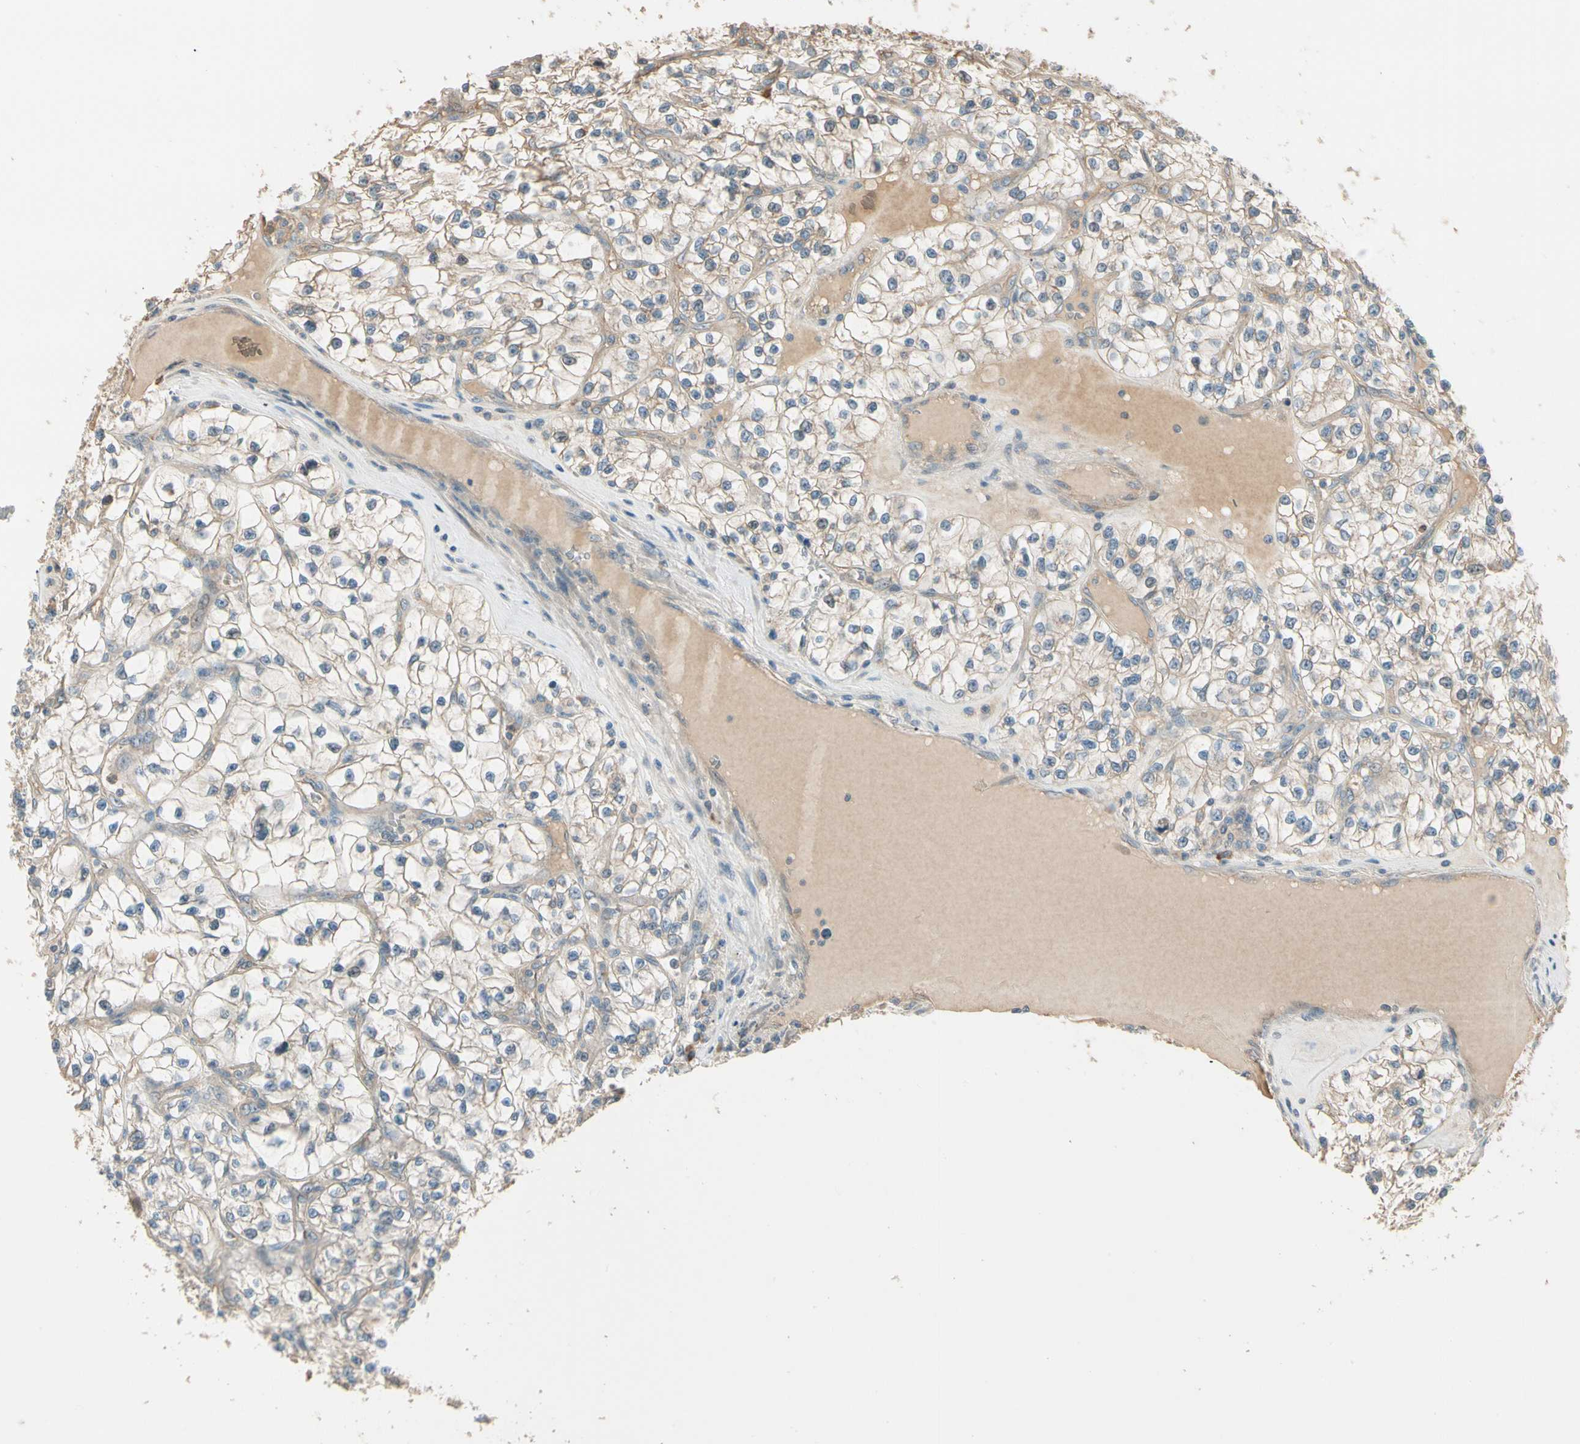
{"staining": {"intensity": "negative", "quantity": "none", "location": "none"}, "tissue": "renal cancer", "cell_type": "Tumor cells", "image_type": "cancer", "snomed": [{"axis": "morphology", "description": "Adenocarcinoma, NOS"}, {"axis": "topography", "description": "Kidney"}], "caption": "Tumor cells show no significant protein staining in renal adenocarcinoma.", "gene": "TNFRSF21", "patient": {"sex": "female", "age": 57}}